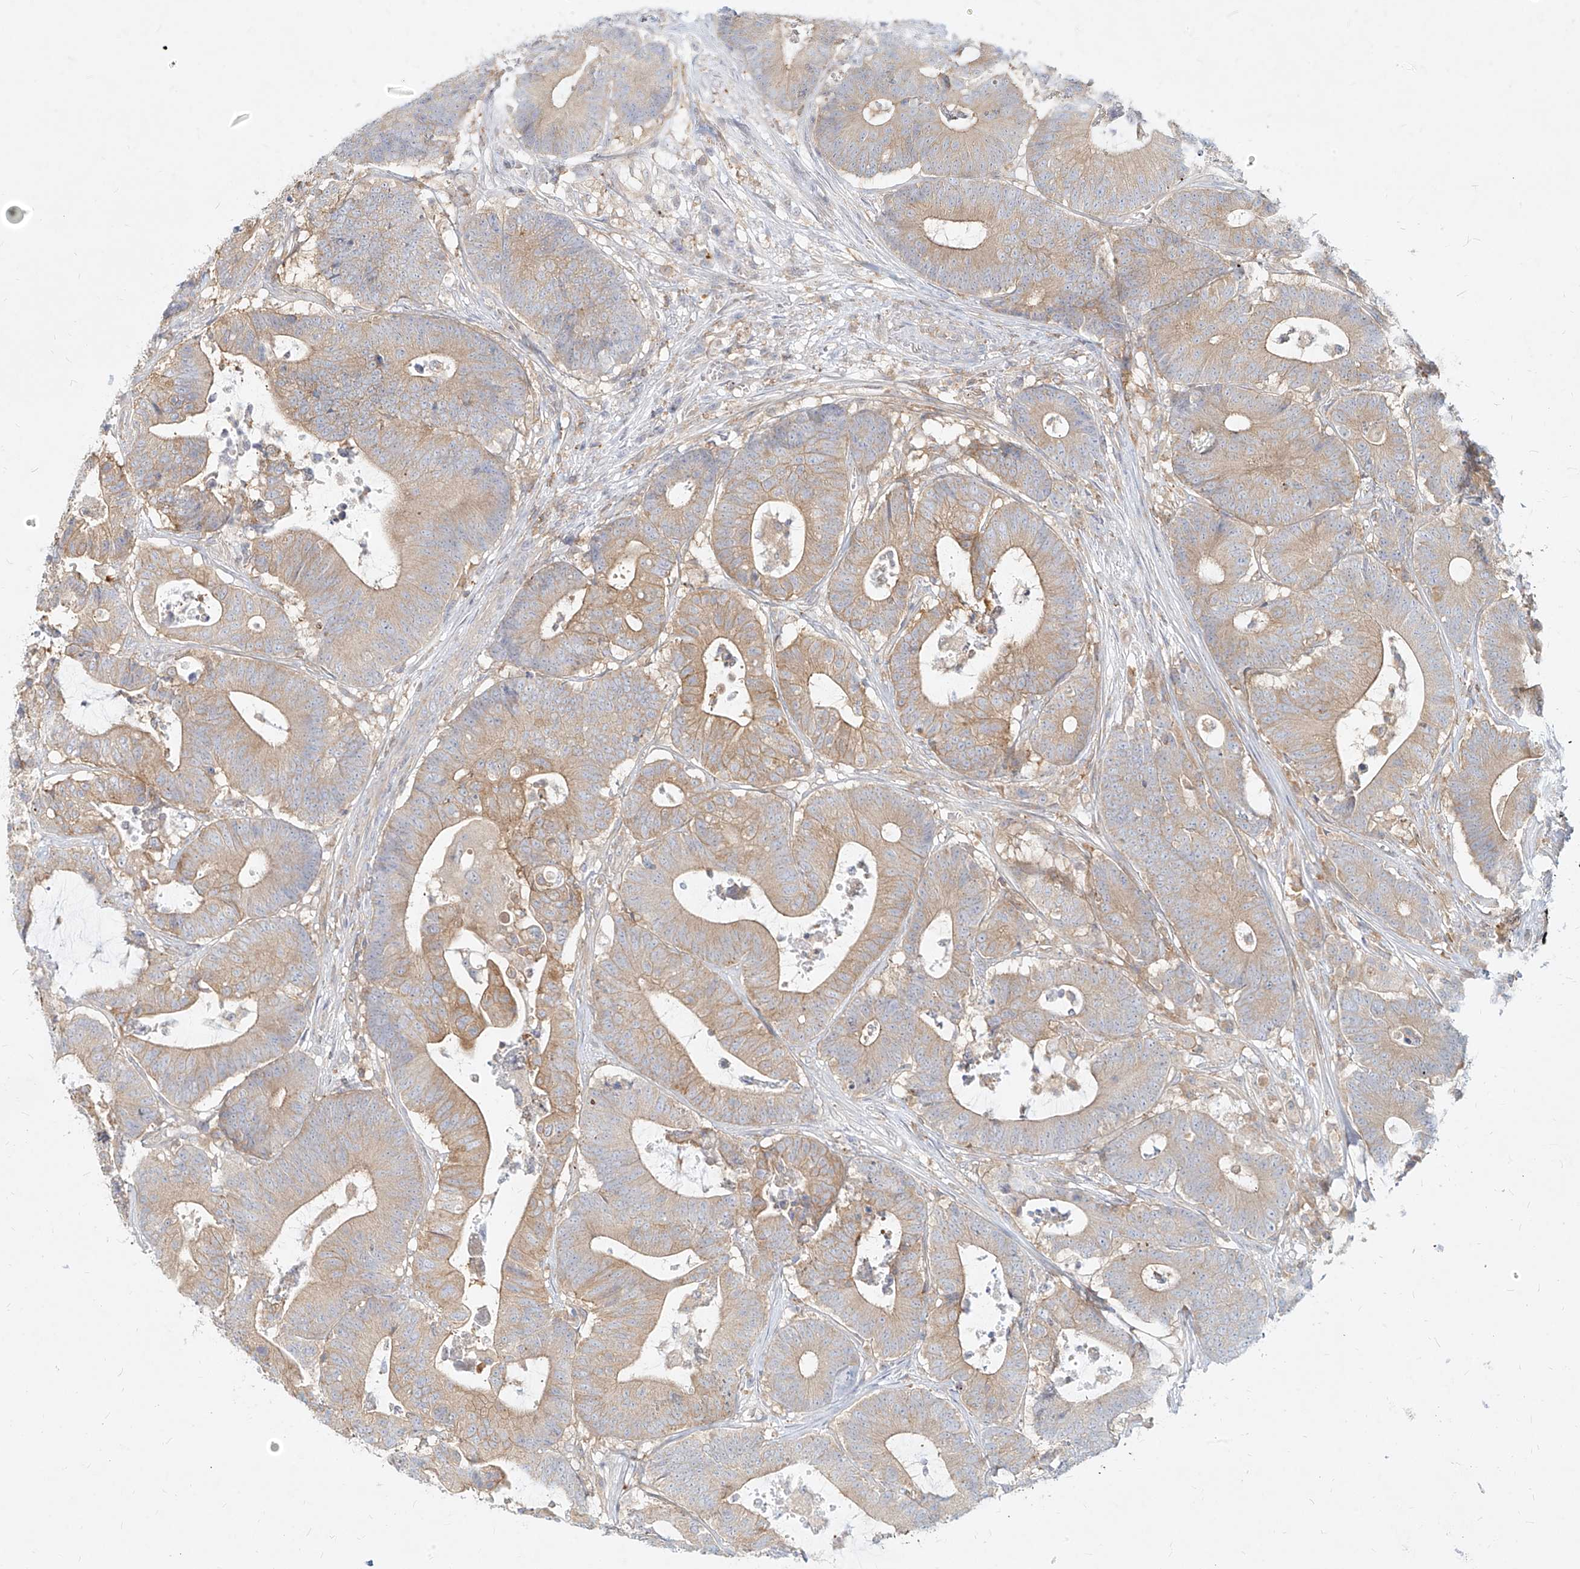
{"staining": {"intensity": "moderate", "quantity": ">75%", "location": "cytoplasmic/membranous"}, "tissue": "colorectal cancer", "cell_type": "Tumor cells", "image_type": "cancer", "snomed": [{"axis": "morphology", "description": "Adenocarcinoma, NOS"}, {"axis": "topography", "description": "Colon"}], "caption": "Colorectal adenocarcinoma stained for a protein demonstrates moderate cytoplasmic/membranous positivity in tumor cells.", "gene": "SLC2A12", "patient": {"sex": "female", "age": 84}}